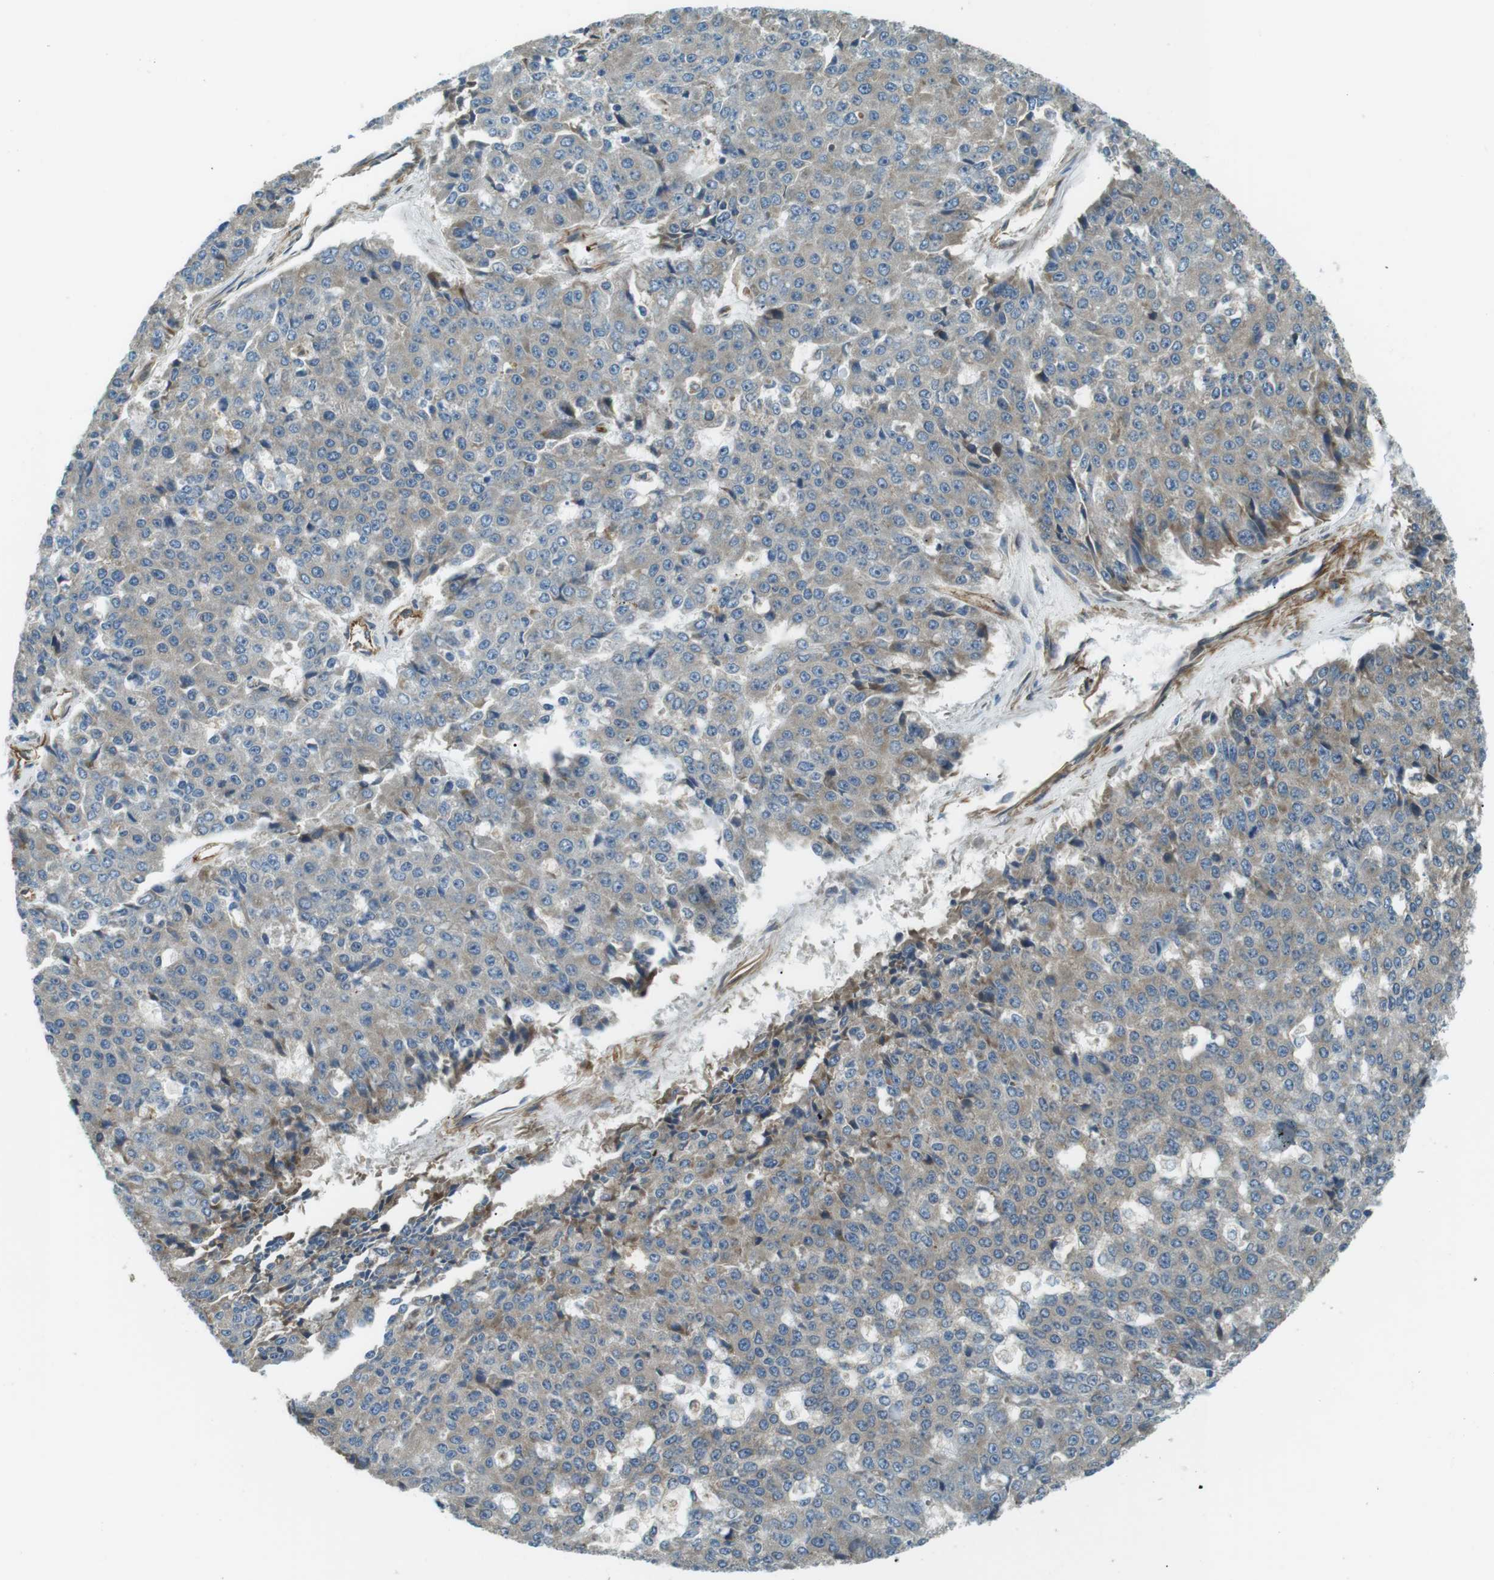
{"staining": {"intensity": "weak", "quantity": "<25%", "location": "cytoplasmic/membranous"}, "tissue": "pancreatic cancer", "cell_type": "Tumor cells", "image_type": "cancer", "snomed": [{"axis": "morphology", "description": "Adenocarcinoma, NOS"}, {"axis": "topography", "description": "Pancreas"}], "caption": "Protein analysis of pancreatic adenocarcinoma reveals no significant expression in tumor cells. (Stains: DAB (3,3'-diaminobenzidine) IHC with hematoxylin counter stain, Microscopy: brightfield microscopy at high magnification).", "gene": "ODR4", "patient": {"sex": "male", "age": 50}}